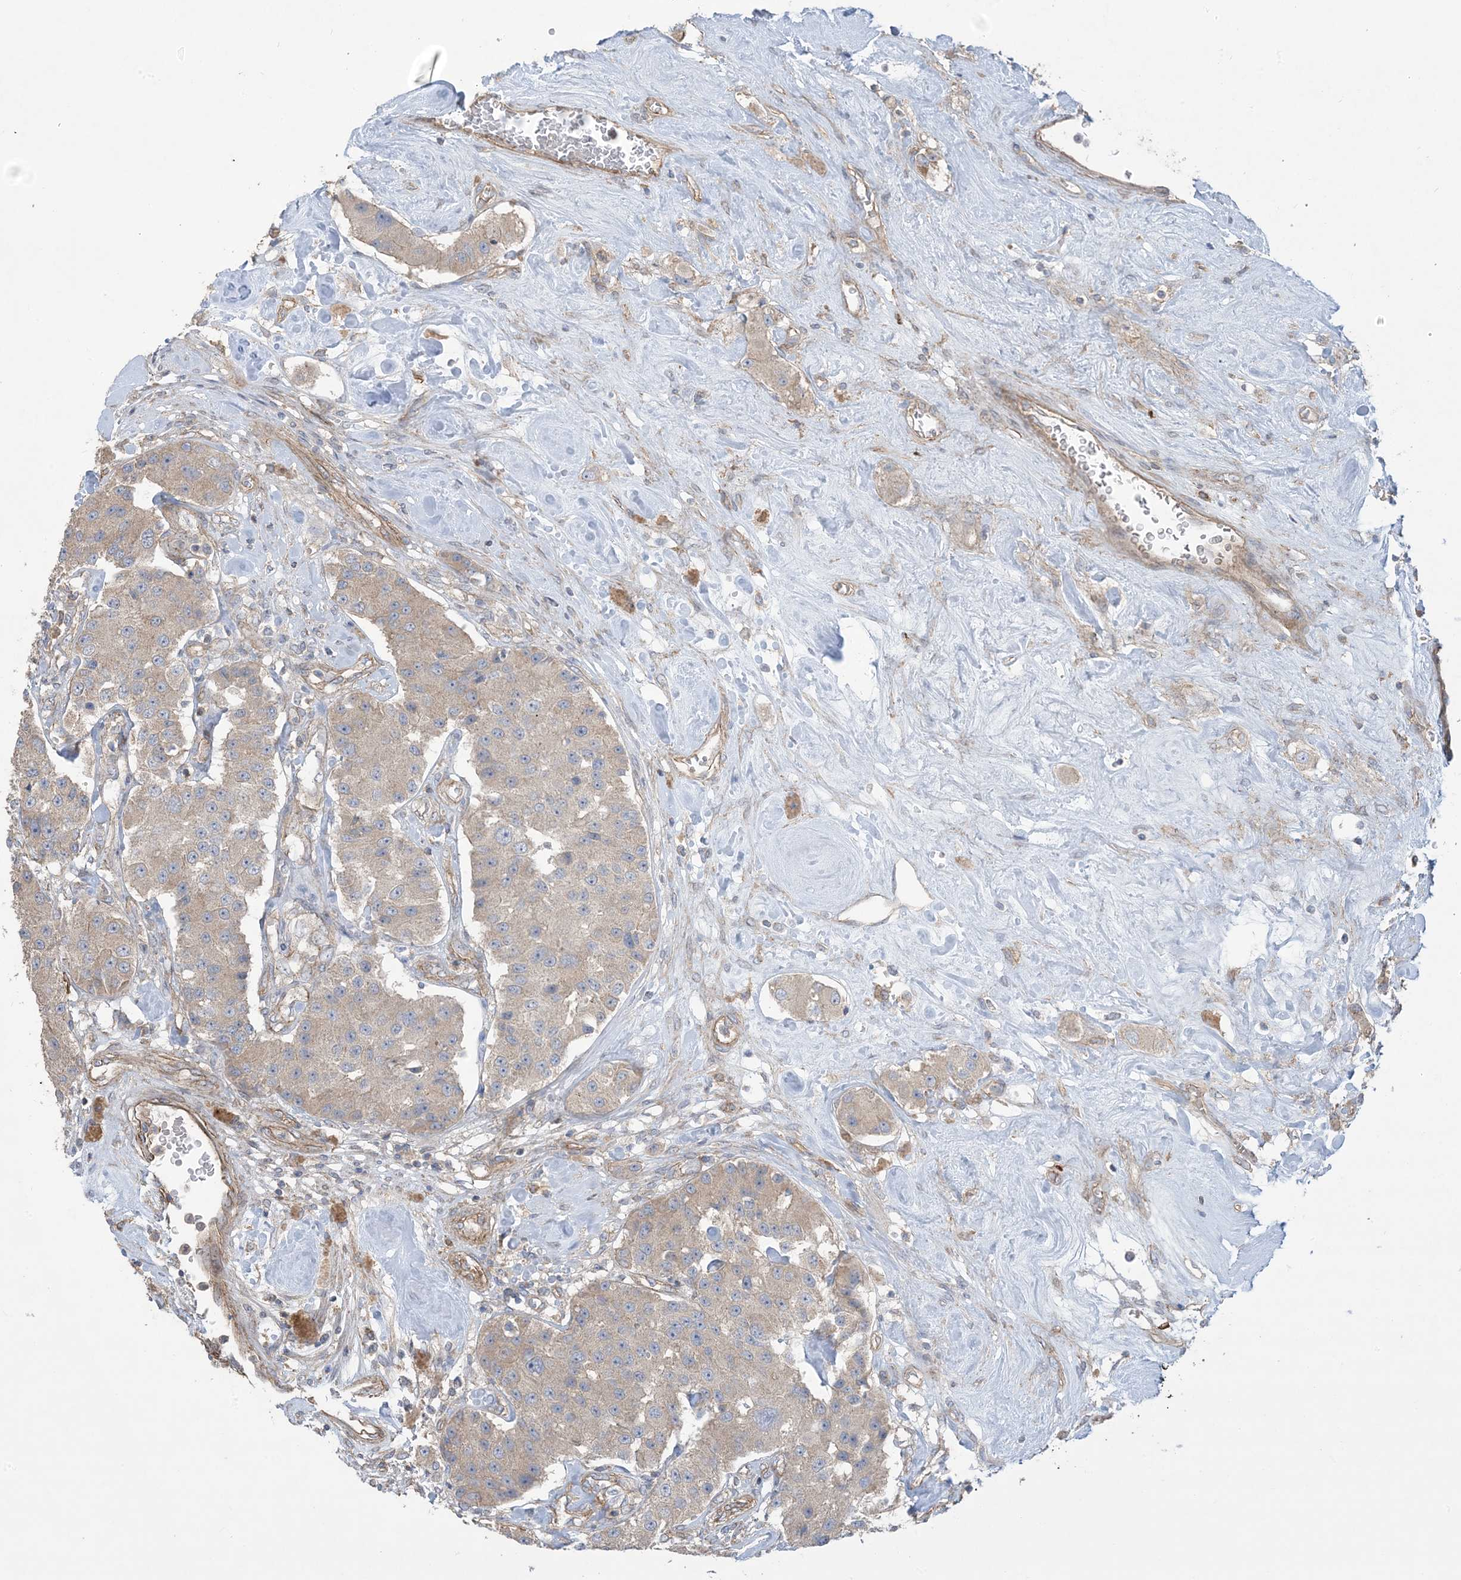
{"staining": {"intensity": "weak", "quantity": ">75%", "location": "cytoplasmic/membranous"}, "tissue": "carcinoid", "cell_type": "Tumor cells", "image_type": "cancer", "snomed": [{"axis": "morphology", "description": "Carcinoid, malignant, NOS"}, {"axis": "topography", "description": "Pancreas"}], "caption": "Immunohistochemistry micrograph of carcinoid stained for a protein (brown), which exhibits low levels of weak cytoplasmic/membranous staining in approximately >75% of tumor cells.", "gene": "CCNY", "patient": {"sex": "male", "age": 41}}